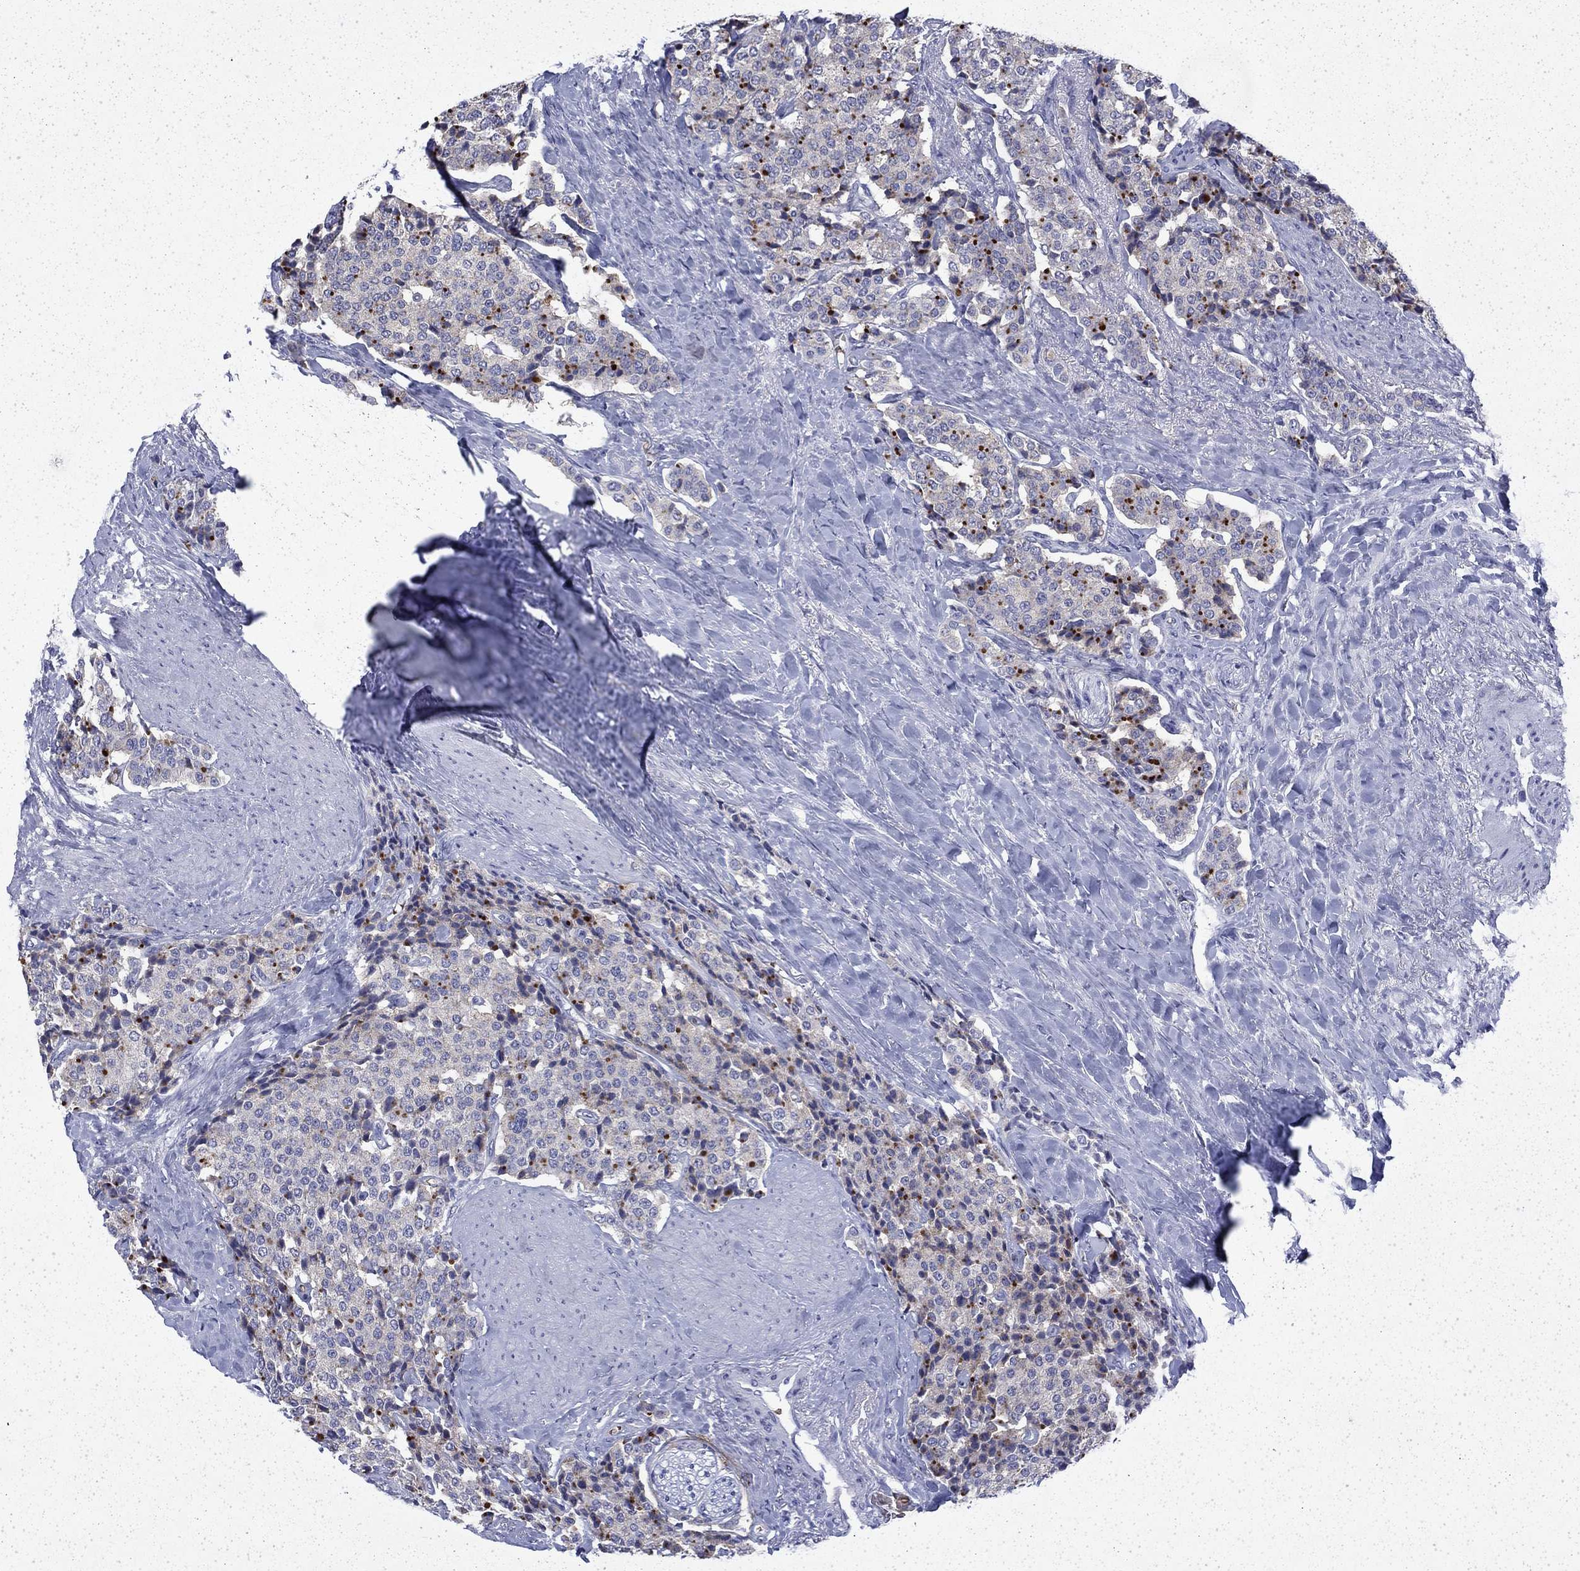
{"staining": {"intensity": "strong", "quantity": "<25%", "location": "cytoplasmic/membranous"}, "tissue": "carcinoid", "cell_type": "Tumor cells", "image_type": "cancer", "snomed": [{"axis": "morphology", "description": "Carcinoid, malignant, NOS"}, {"axis": "topography", "description": "Small intestine"}], "caption": "Brown immunohistochemical staining in human malignant carcinoid exhibits strong cytoplasmic/membranous expression in approximately <25% of tumor cells. The staining was performed using DAB to visualize the protein expression in brown, while the nuclei were stained in blue with hematoxylin (Magnification: 20x).", "gene": "ENPP6", "patient": {"sex": "female", "age": 58}}